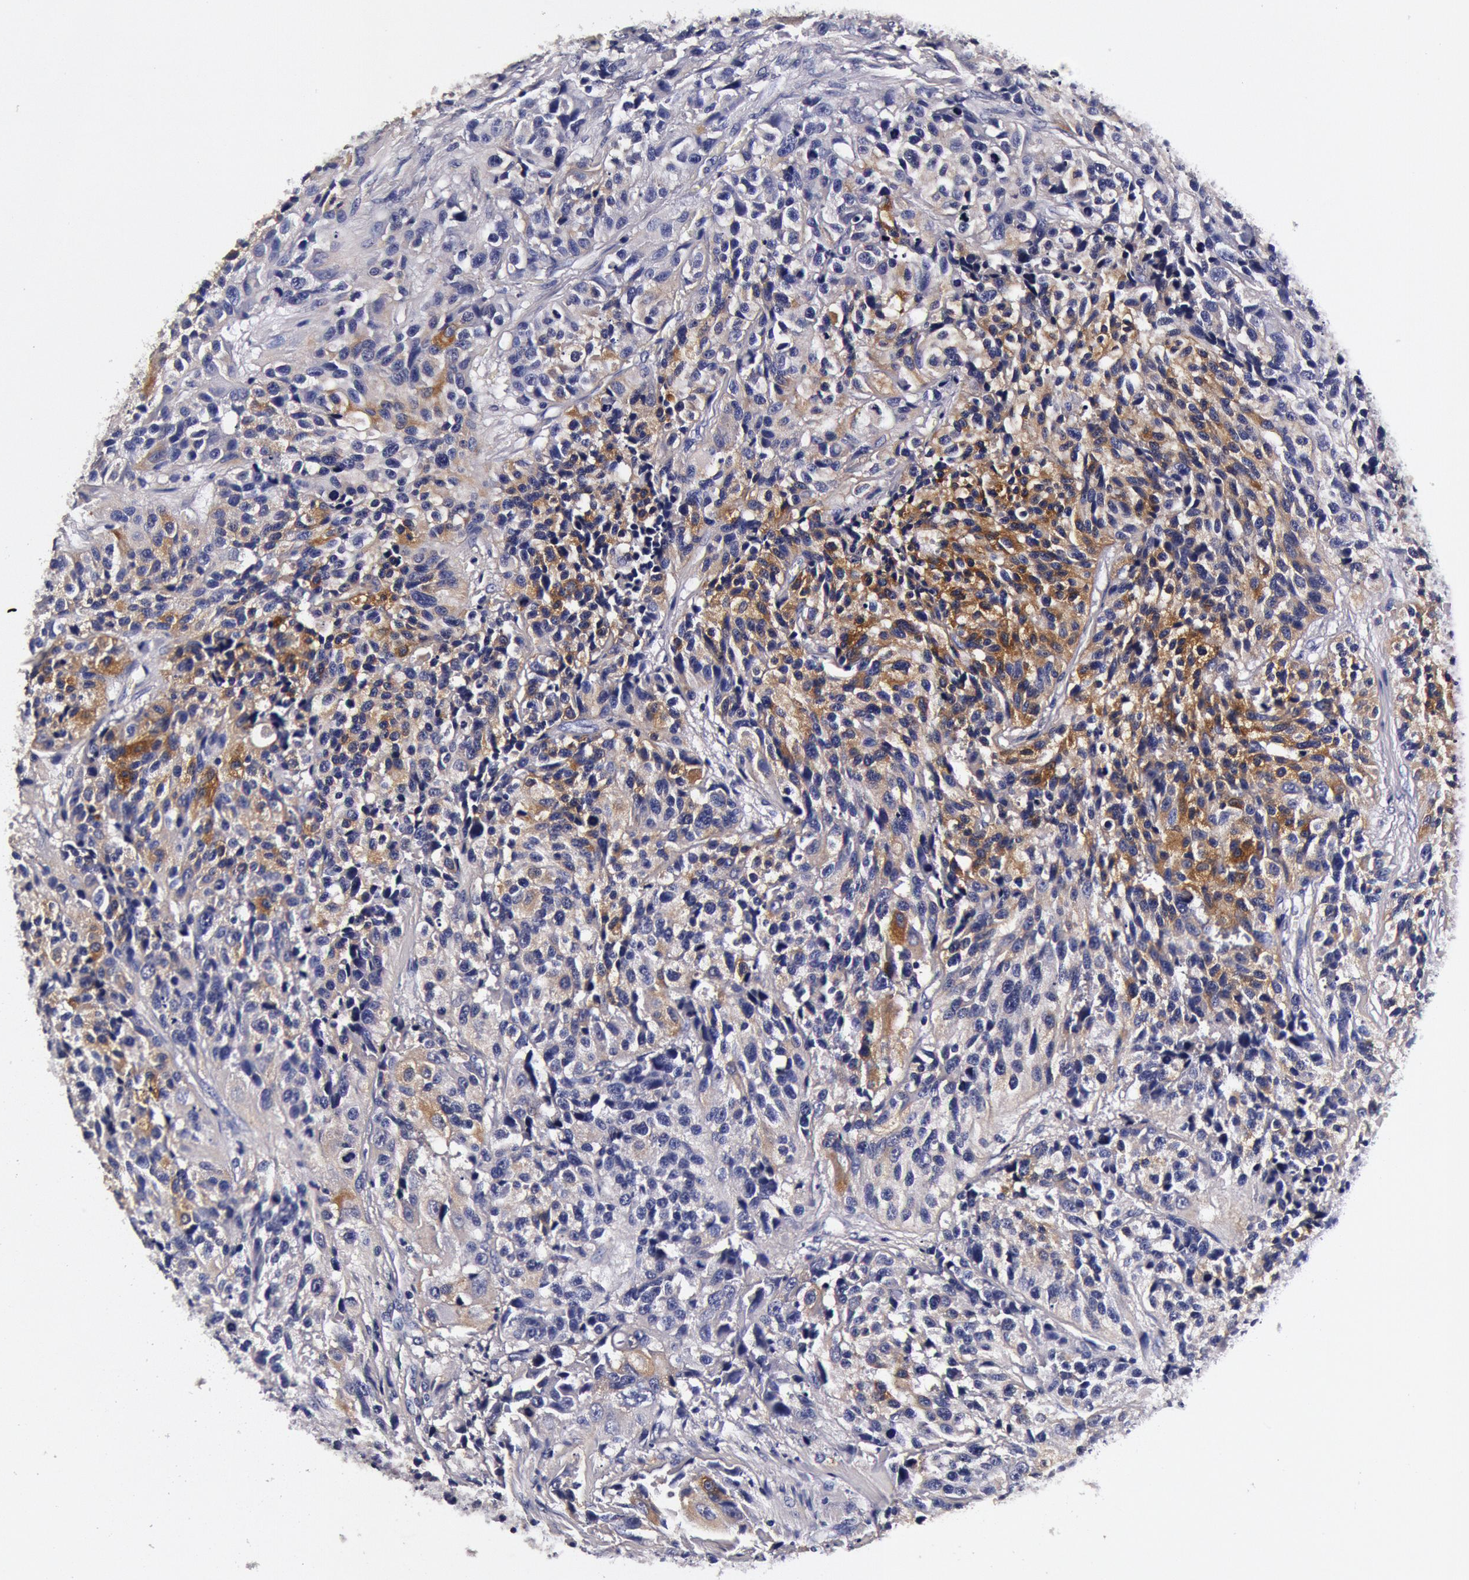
{"staining": {"intensity": "weak", "quantity": "<25%", "location": "cytoplasmic/membranous"}, "tissue": "urothelial cancer", "cell_type": "Tumor cells", "image_type": "cancer", "snomed": [{"axis": "morphology", "description": "Urothelial carcinoma, High grade"}, {"axis": "topography", "description": "Urinary bladder"}], "caption": "DAB (3,3'-diaminobenzidine) immunohistochemical staining of high-grade urothelial carcinoma displays no significant positivity in tumor cells.", "gene": "CCDC22", "patient": {"sex": "female", "age": 81}}